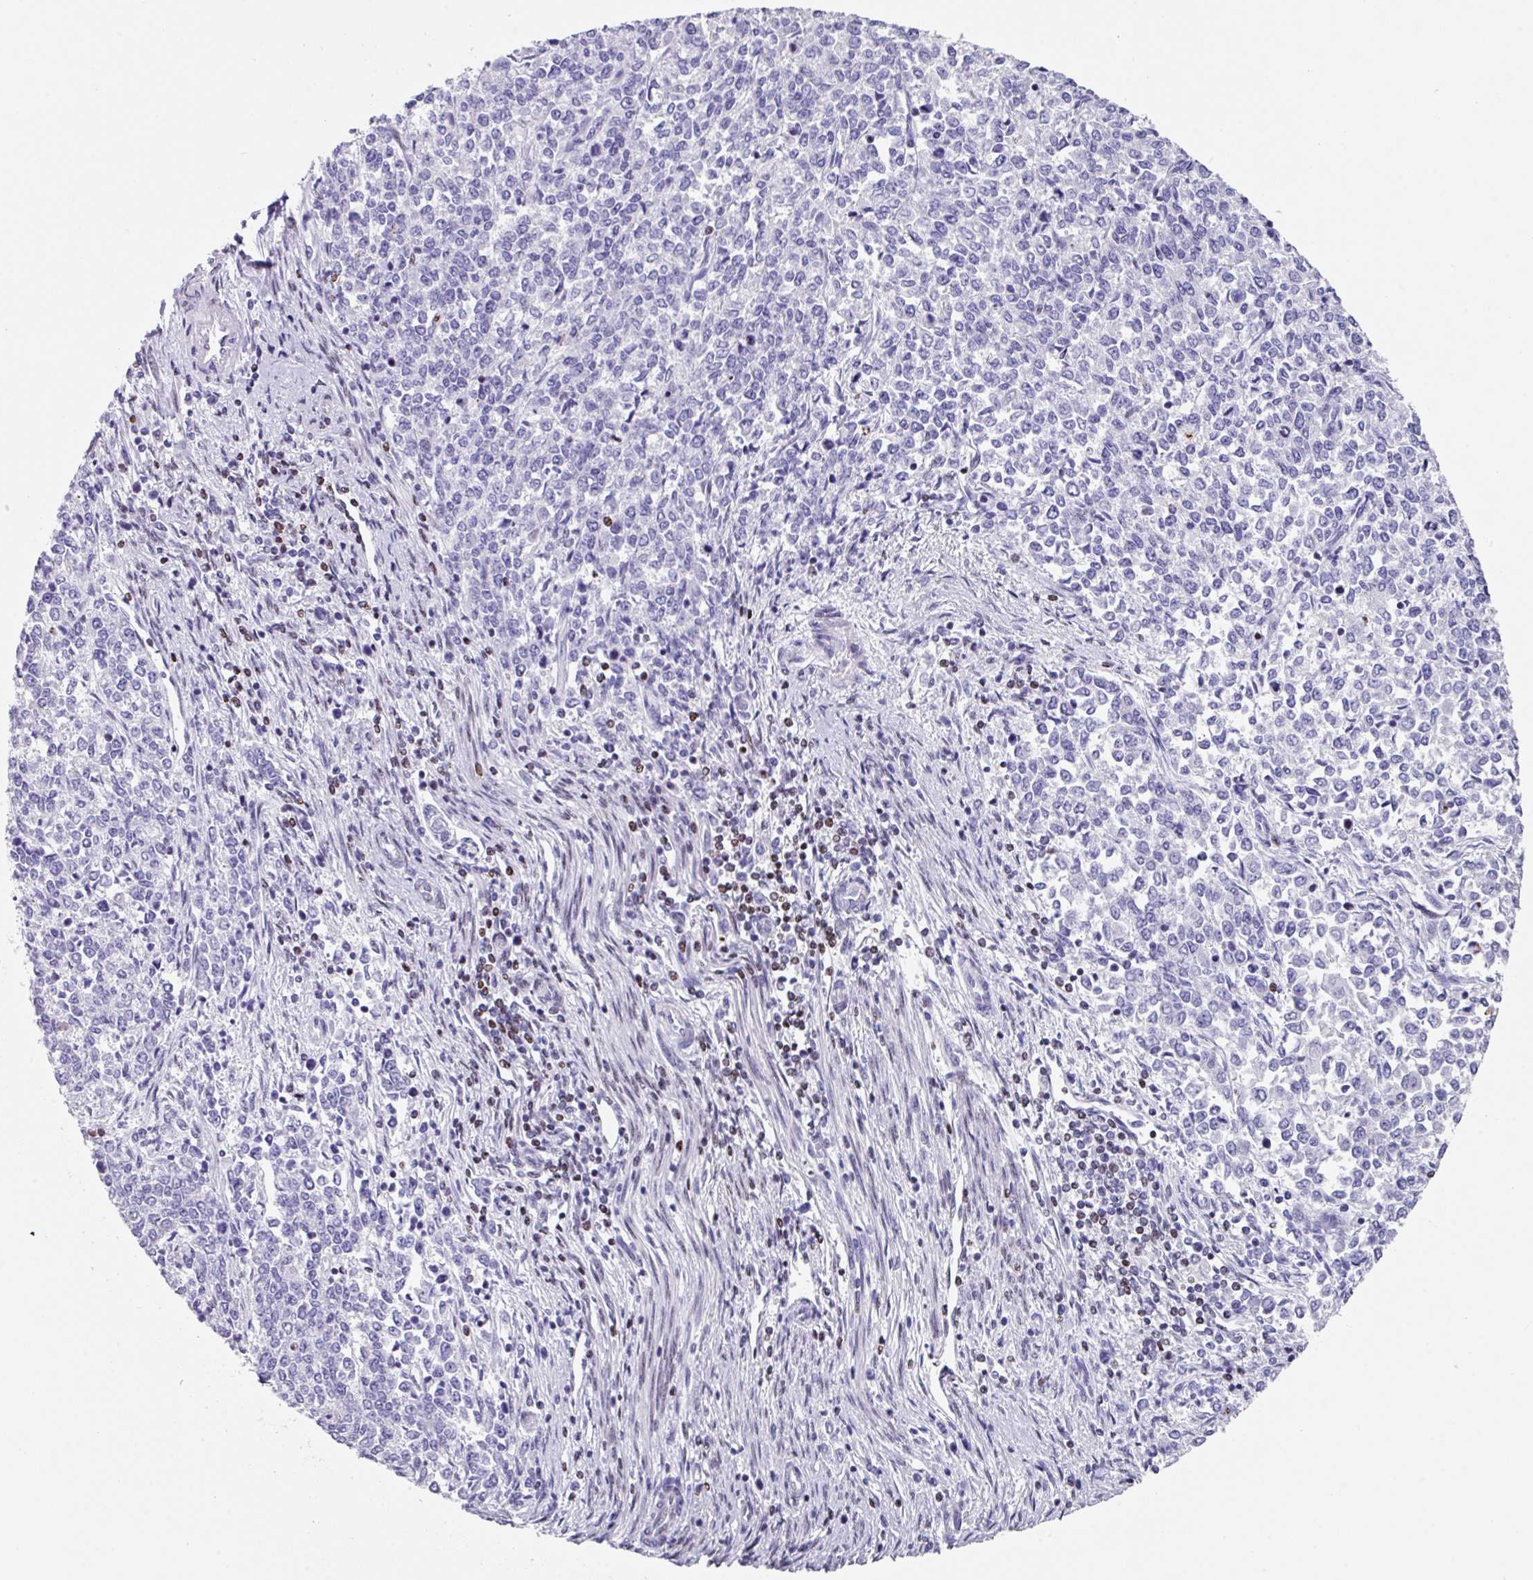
{"staining": {"intensity": "negative", "quantity": "none", "location": "none"}, "tissue": "endometrial cancer", "cell_type": "Tumor cells", "image_type": "cancer", "snomed": [{"axis": "morphology", "description": "Adenocarcinoma, NOS"}, {"axis": "topography", "description": "Endometrium"}], "caption": "Protein analysis of endometrial cancer displays no significant positivity in tumor cells.", "gene": "TCF3", "patient": {"sex": "female", "age": 50}}